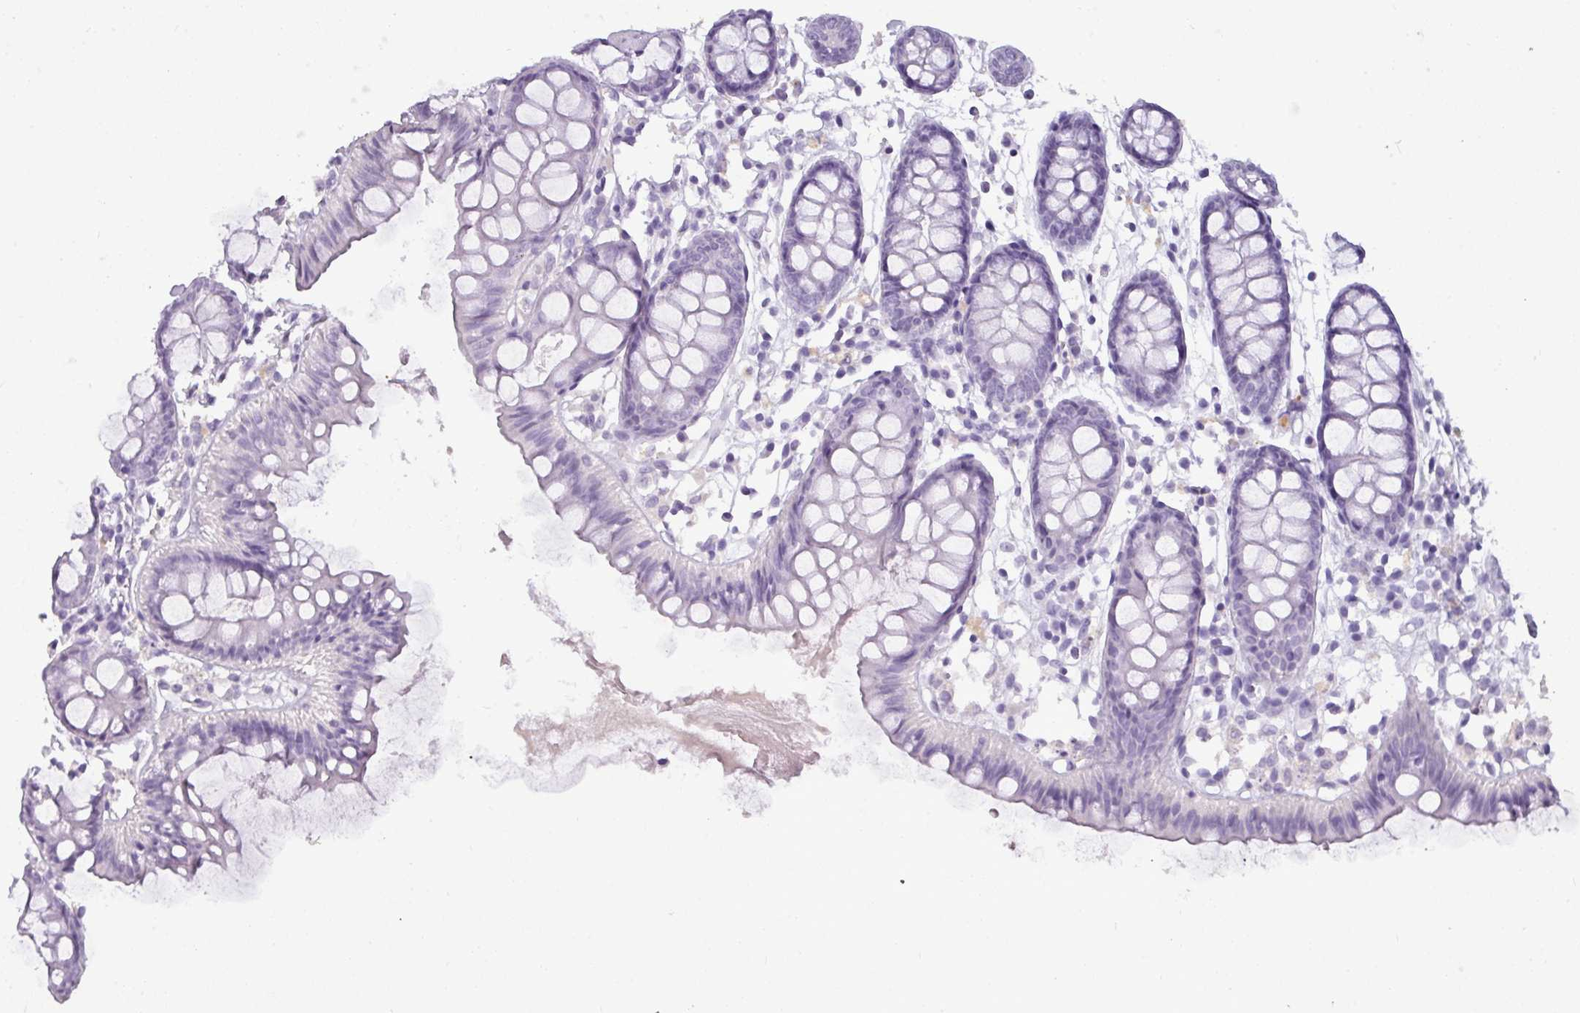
{"staining": {"intensity": "negative", "quantity": "none", "location": "none"}, "tissue": "colon", "cell_type": "Endothelial cells", "image_type": "normal", "snomed": [{"axis": "morphology", "description": "Normal tissue, NOS"}, {"axis": "topography", "description": "Colon"}], "caption": "The photomicrograph demonstrates no staining of endothelial cells in unremarkable colon.", "gene": "TMEM91", "patient": {"sex": "female", "age": 84}}